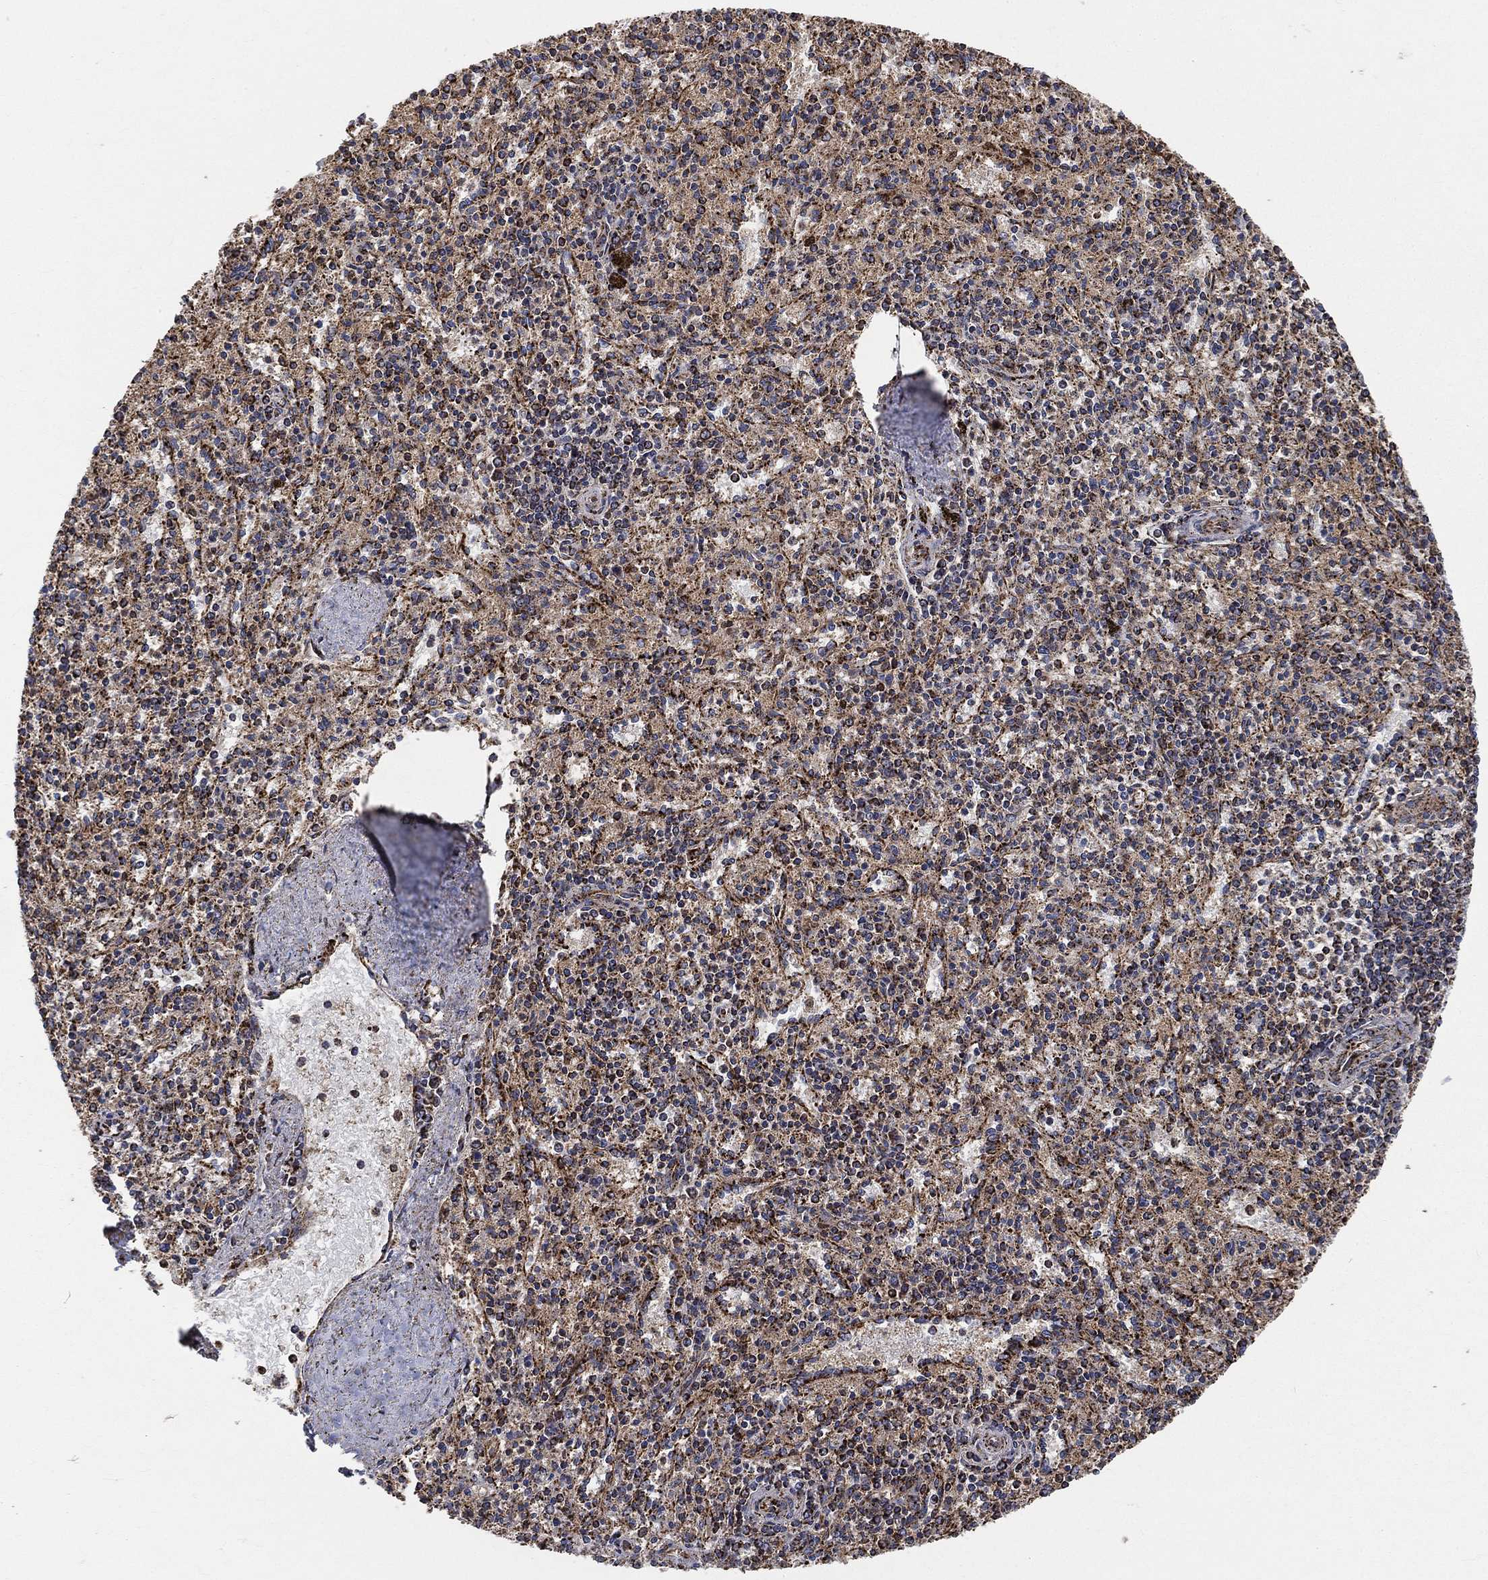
{"staining": {"intensity": "strong", "quantity": ">75%", "location": "cytoplasmic/membranous"}, "tissue": "spleen", "cell_type": "Cells in red pulp", "image_type": "normal", "snomed": [{"axis": "morphology", "description": "Normal tissue, NOS"}, {"axis": "topography", "description": "Spleen"}], "caption": "A brown stain shows strong cytoplasmic/membranous positivity of a protein in cells in red pulp of normal spleen.", "gene": "SLC38A7", "patient": {"sex": "female", "age": 37}}